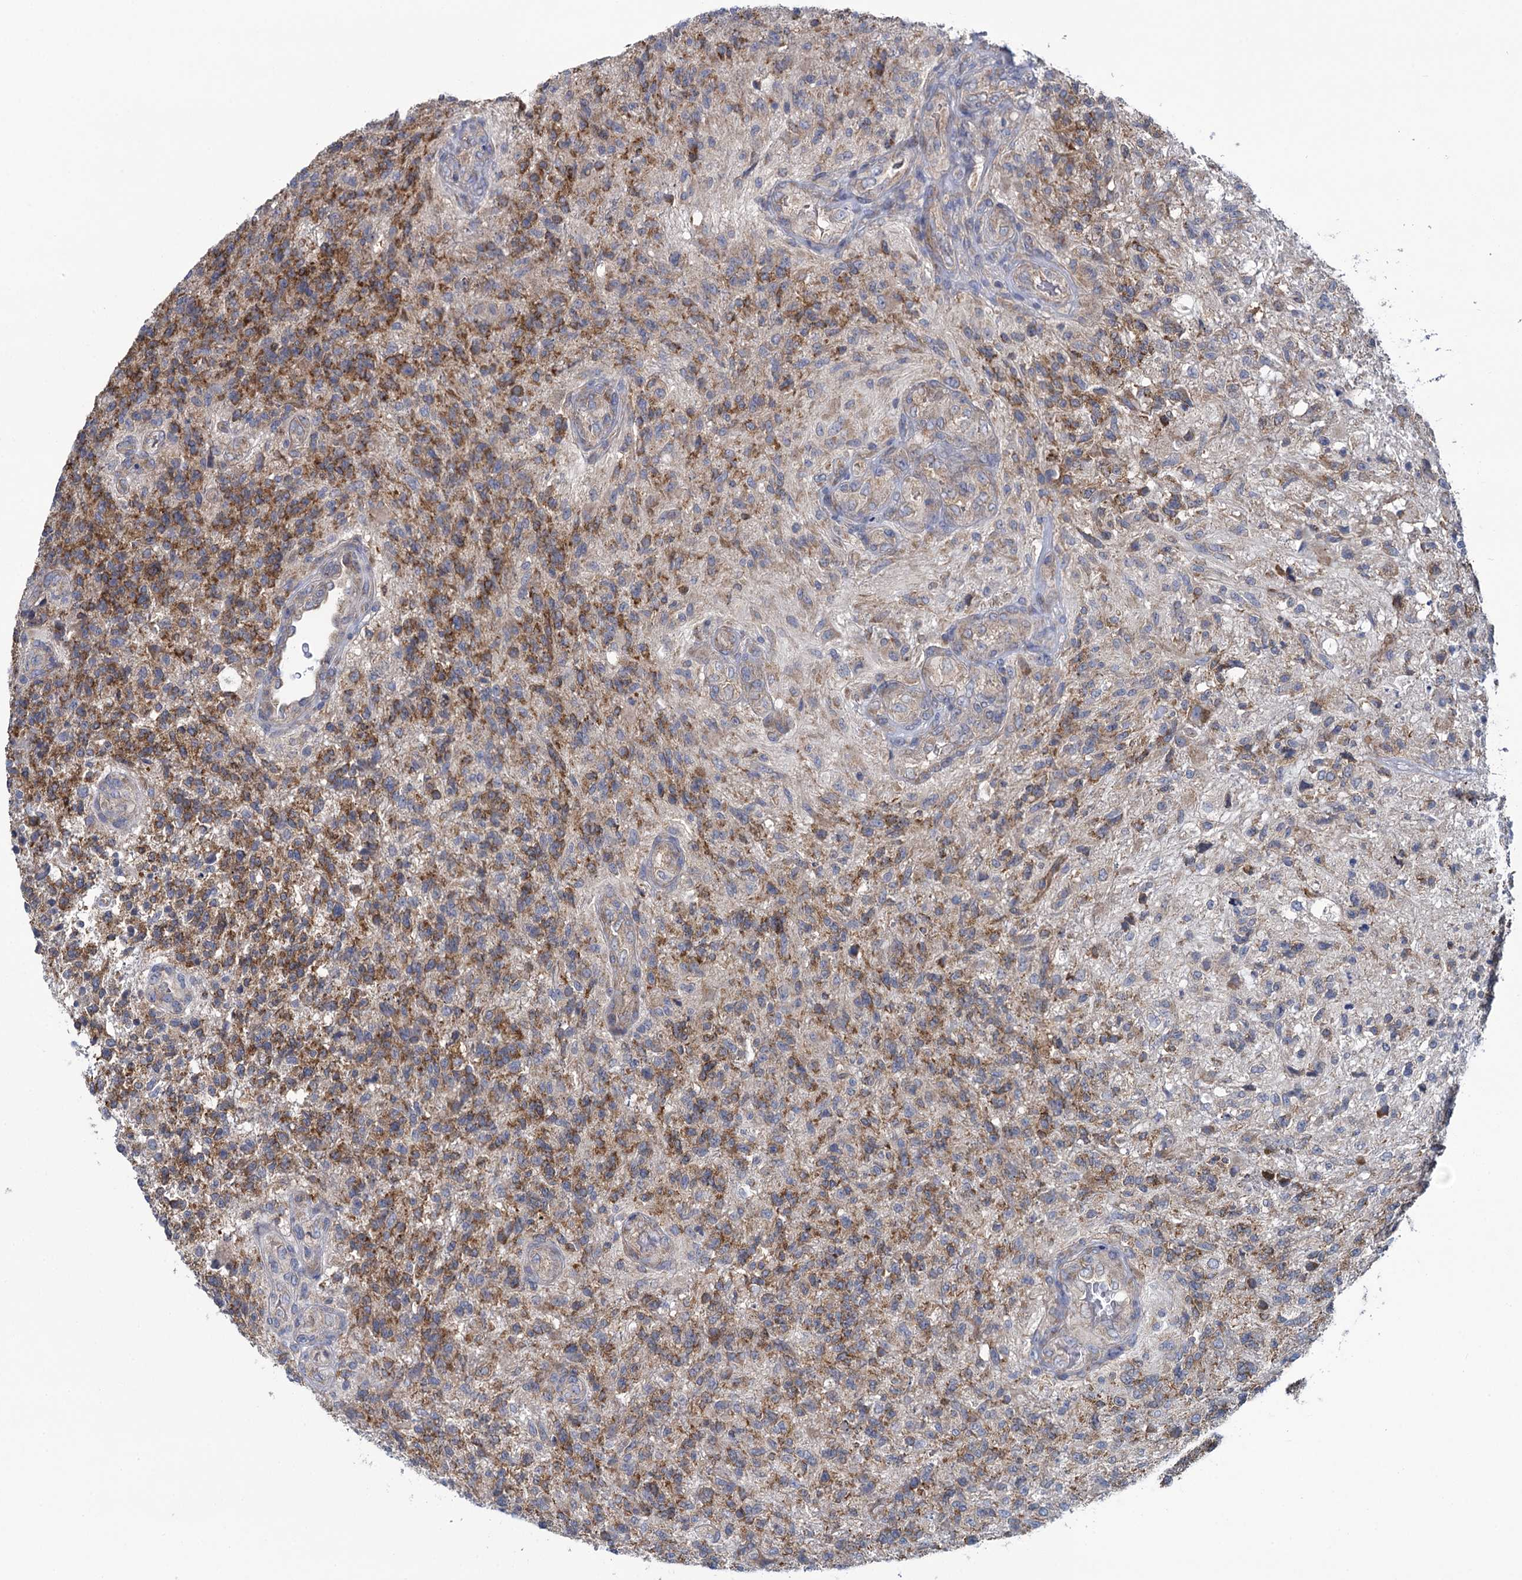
{"staining": {"intensity": "moderate", "quantity": ">75%", "location": "cytoplasmic/membranous"}, "tissue": "glioma", "cell_type": "Tumor cells", "image_type": "cancer", "snomed": [{"axis": "morphology", "description": "Glioma, malignant, High grade"}, {"axis": "topography", "description": "Brain"}], "caption": "Malignant glioma (high-grade) stained with immunohistochemistry exhibits moderate cytoplasmic/membranous staining in approximately >75% of tumor cells.", "gene": "GSTM2", "patient": {"sex": "male", "age": 56}}